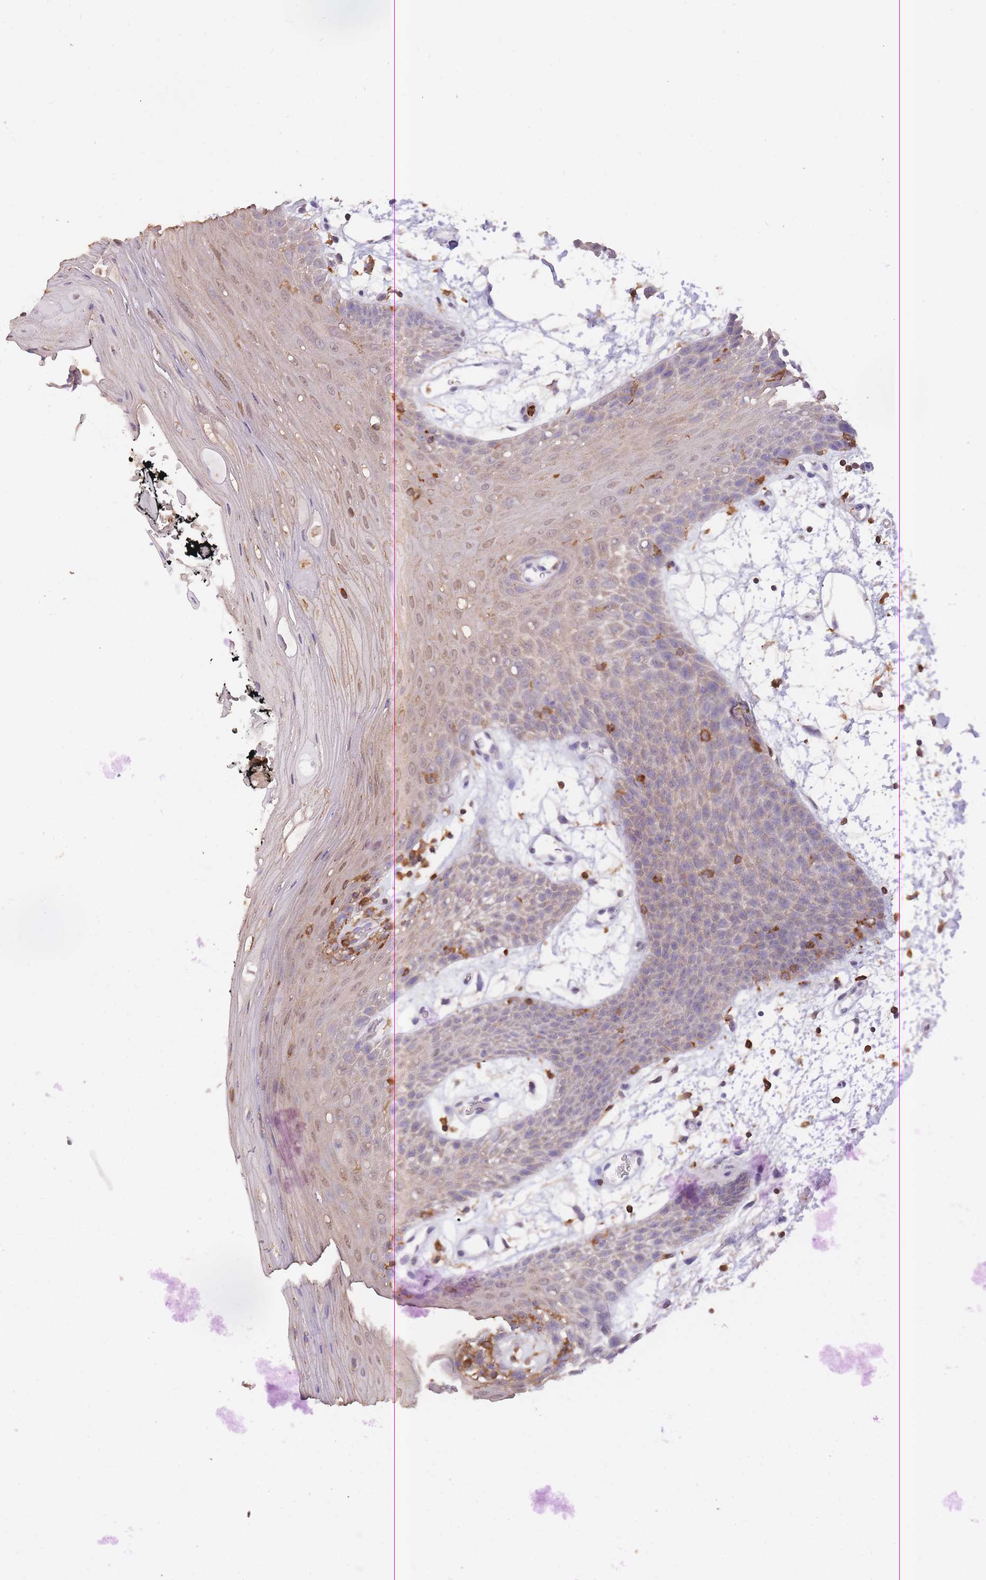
{"staining": {"intensity": "weak", "quantity": "<25%", "location": "cytoplasmic/membranous,nuclear"}, "tissue": "oral mucosa", "cell_type": "Squamous epithelial cells", "image_type": "normal", "snomed": [{"axis": "morphology", "description": "Normal tissue, NOS"}, {"axis": "topography", "description": "Oral tissue"}, {"axis": "topography", "description": "Tounge, NOS"}], "caption": "Histopathology image shows no protein positivity in squamous epithelial cells of unremarkable oral mucosa.", "gene": "GMIP", "patient": {"sex": "female", "age": 59}}